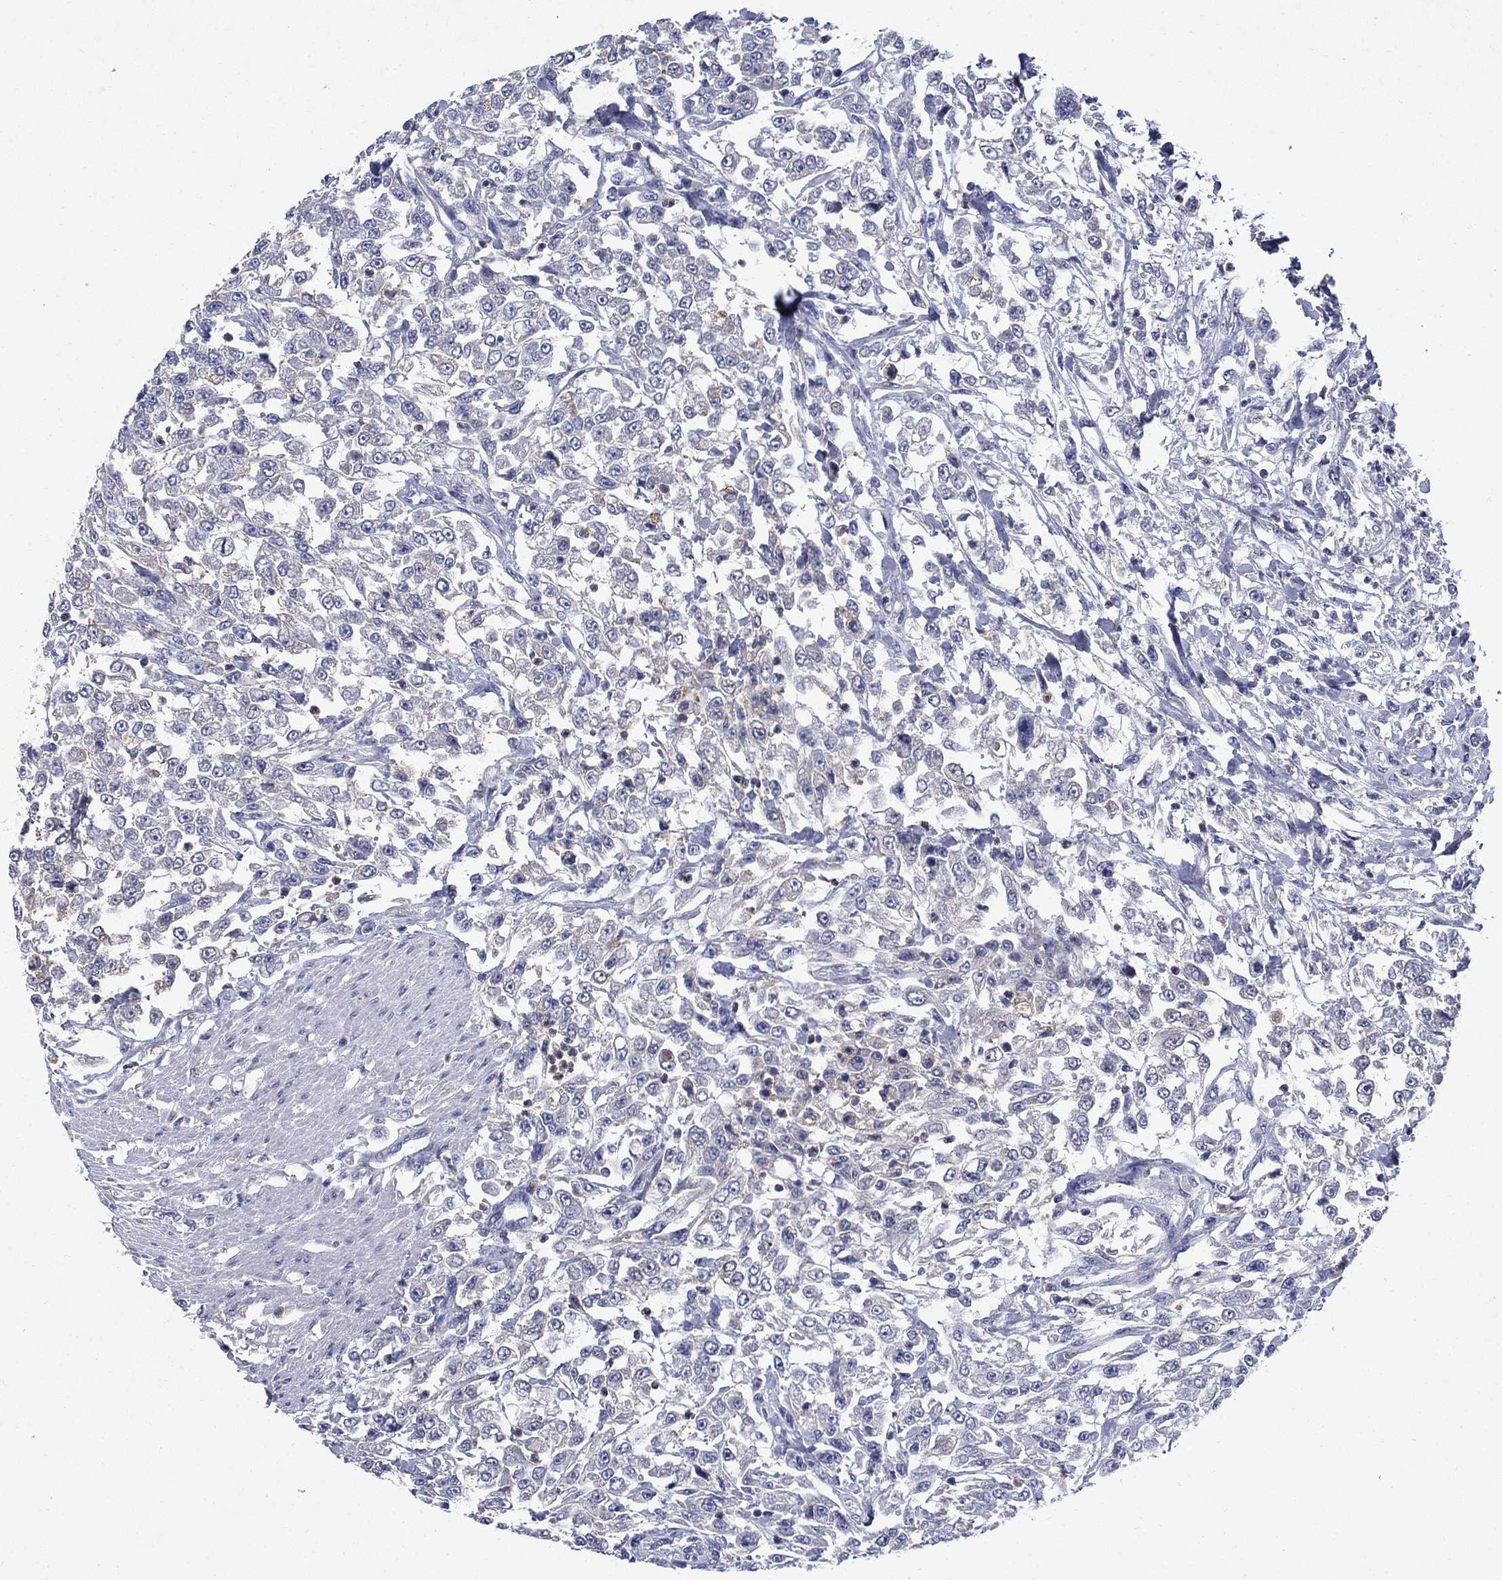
{"staining": {"intensity": "negative", "quantity": "none", "location": "none"}, "tissue": "urothelial cancer", "cell_type": "Tumor cells", "image_type": "cancer", "snomed": [{"axis": "morphology", "description": "Urothelial carcinoma, High grade"}, {"axis": "topography", "description": "Urinary bladder"}], "caption": "Protein analysis of urothelial carcinoma (high-grade) demonstrates no significant positivity in tumor cells.", "gene": "STAB2", "patient": {"sex": "male", "age": 46}}